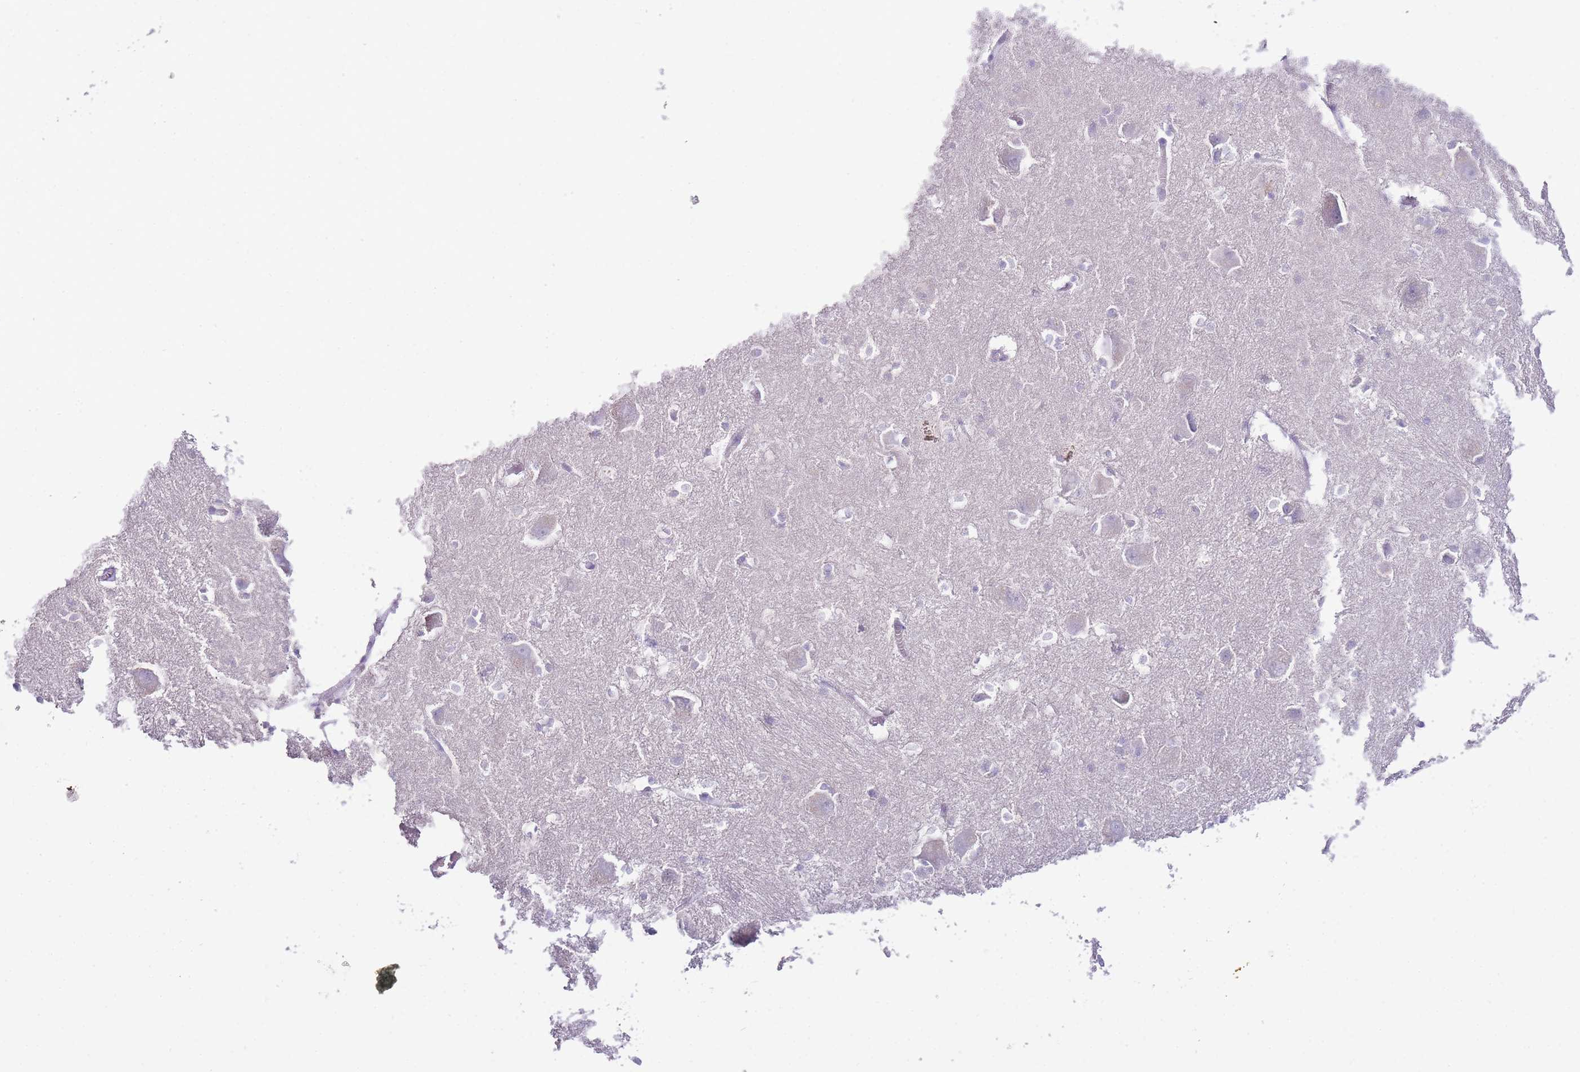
{"staining": {"intensity": "negative", "quantity": "none", "location": "none"}, "tissue": "caudate", "cell_type": "Glial cells", "image_type": "normal", "snomed": [{"axis": "morphology", "description": "Normal tissue, NOS"}, {"axis": "topography", "description": "Lateral ventricle wall"}], "caption": "Immunohistochemistry of normal human caudate reveals no staining in glial cells.", "gene": "DPP4", "patient": {"sex": "male", "age": 37}}